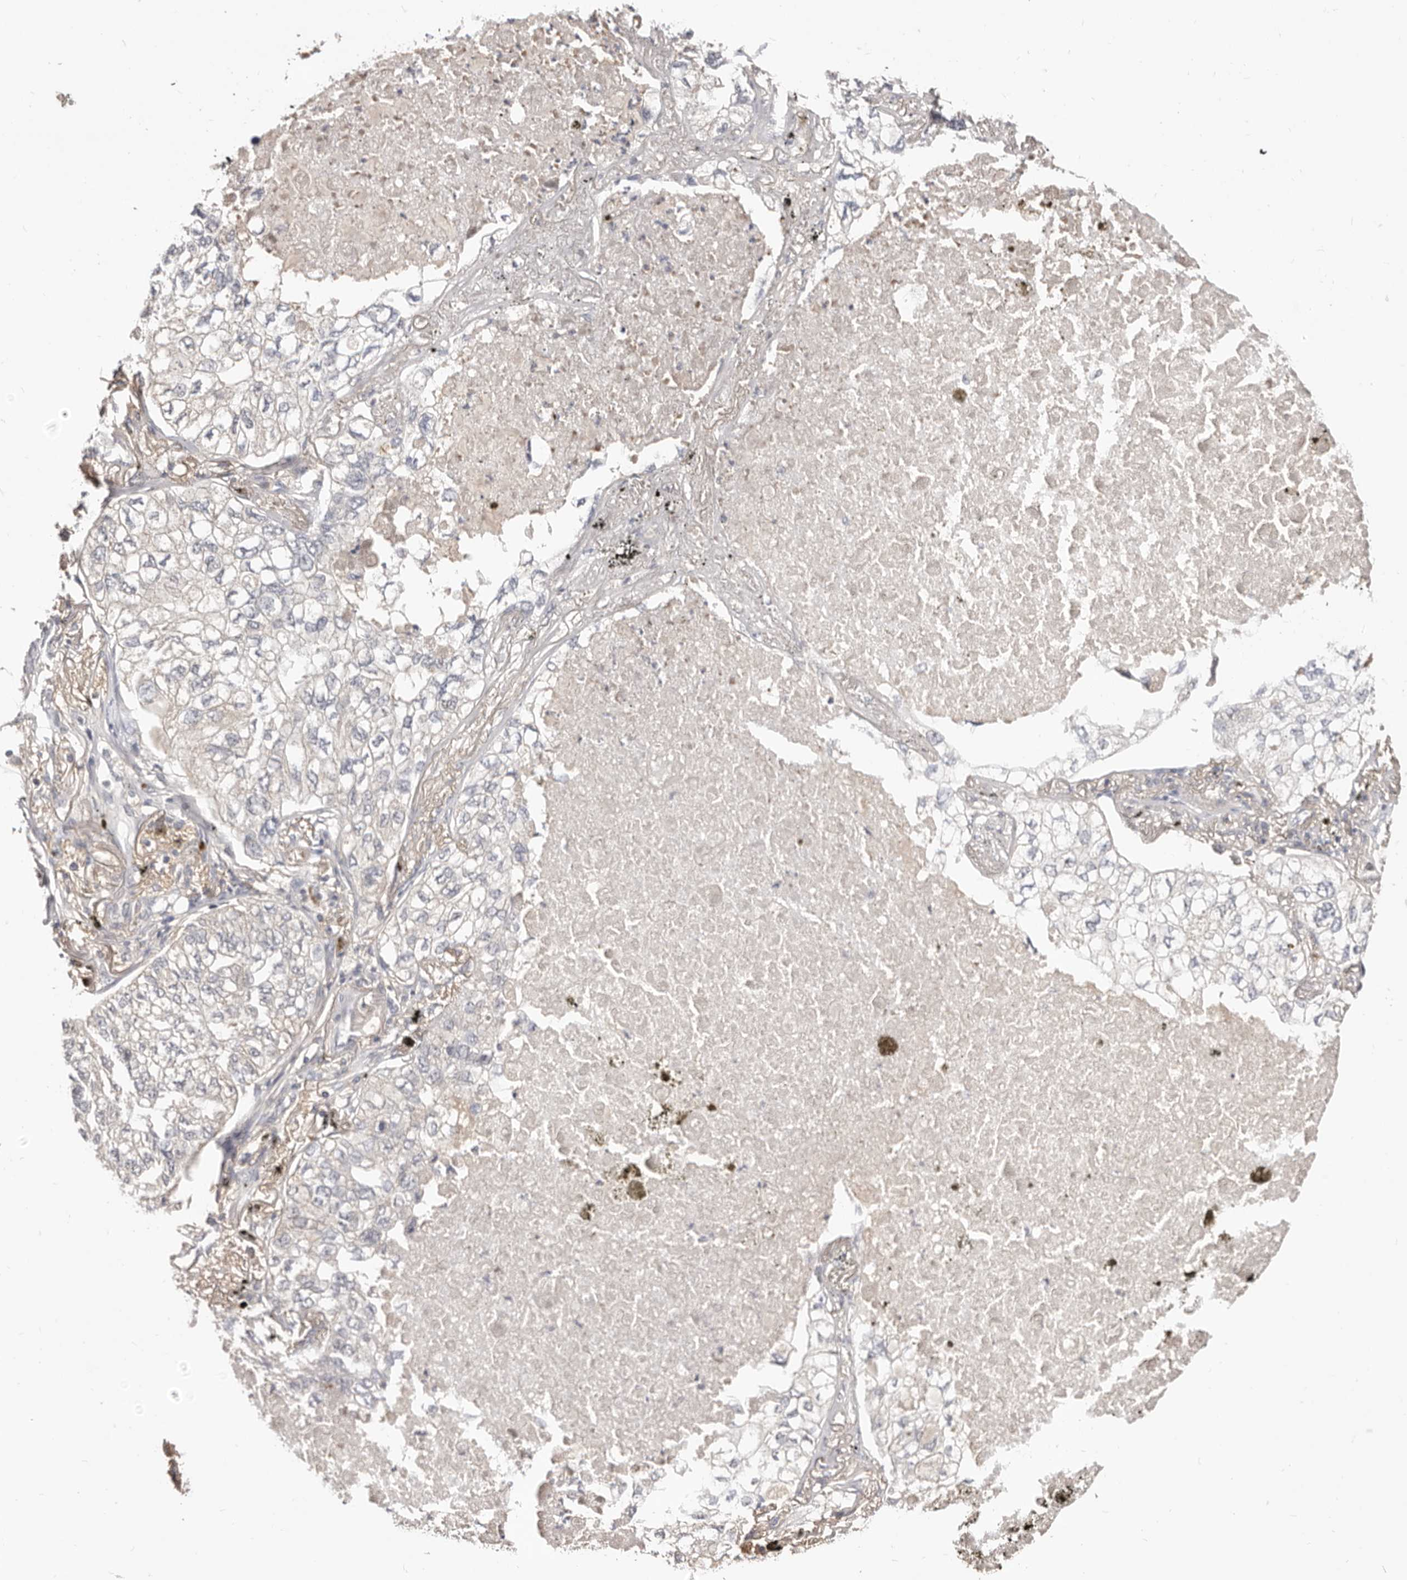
{"staining": {"intensity": "negative", "quantity": "none", "location": "none"}, "tissue": "lung cancer", "cell_type": "Tumor cells", "image_type": "cancer", "snomed": [{"axis": "morphology", "description": "Adenocarcinoma, NOS"}, {"axis": "topography", "description": "Lung"}], "caption": "This is an immunohistochemistry (IHC) histopathology image of lung cancer (adenocarcinoma). There is no staining in tumor cells.", "gene": "TSPAN13", "patient": {"sex": "male", "age": 65}}